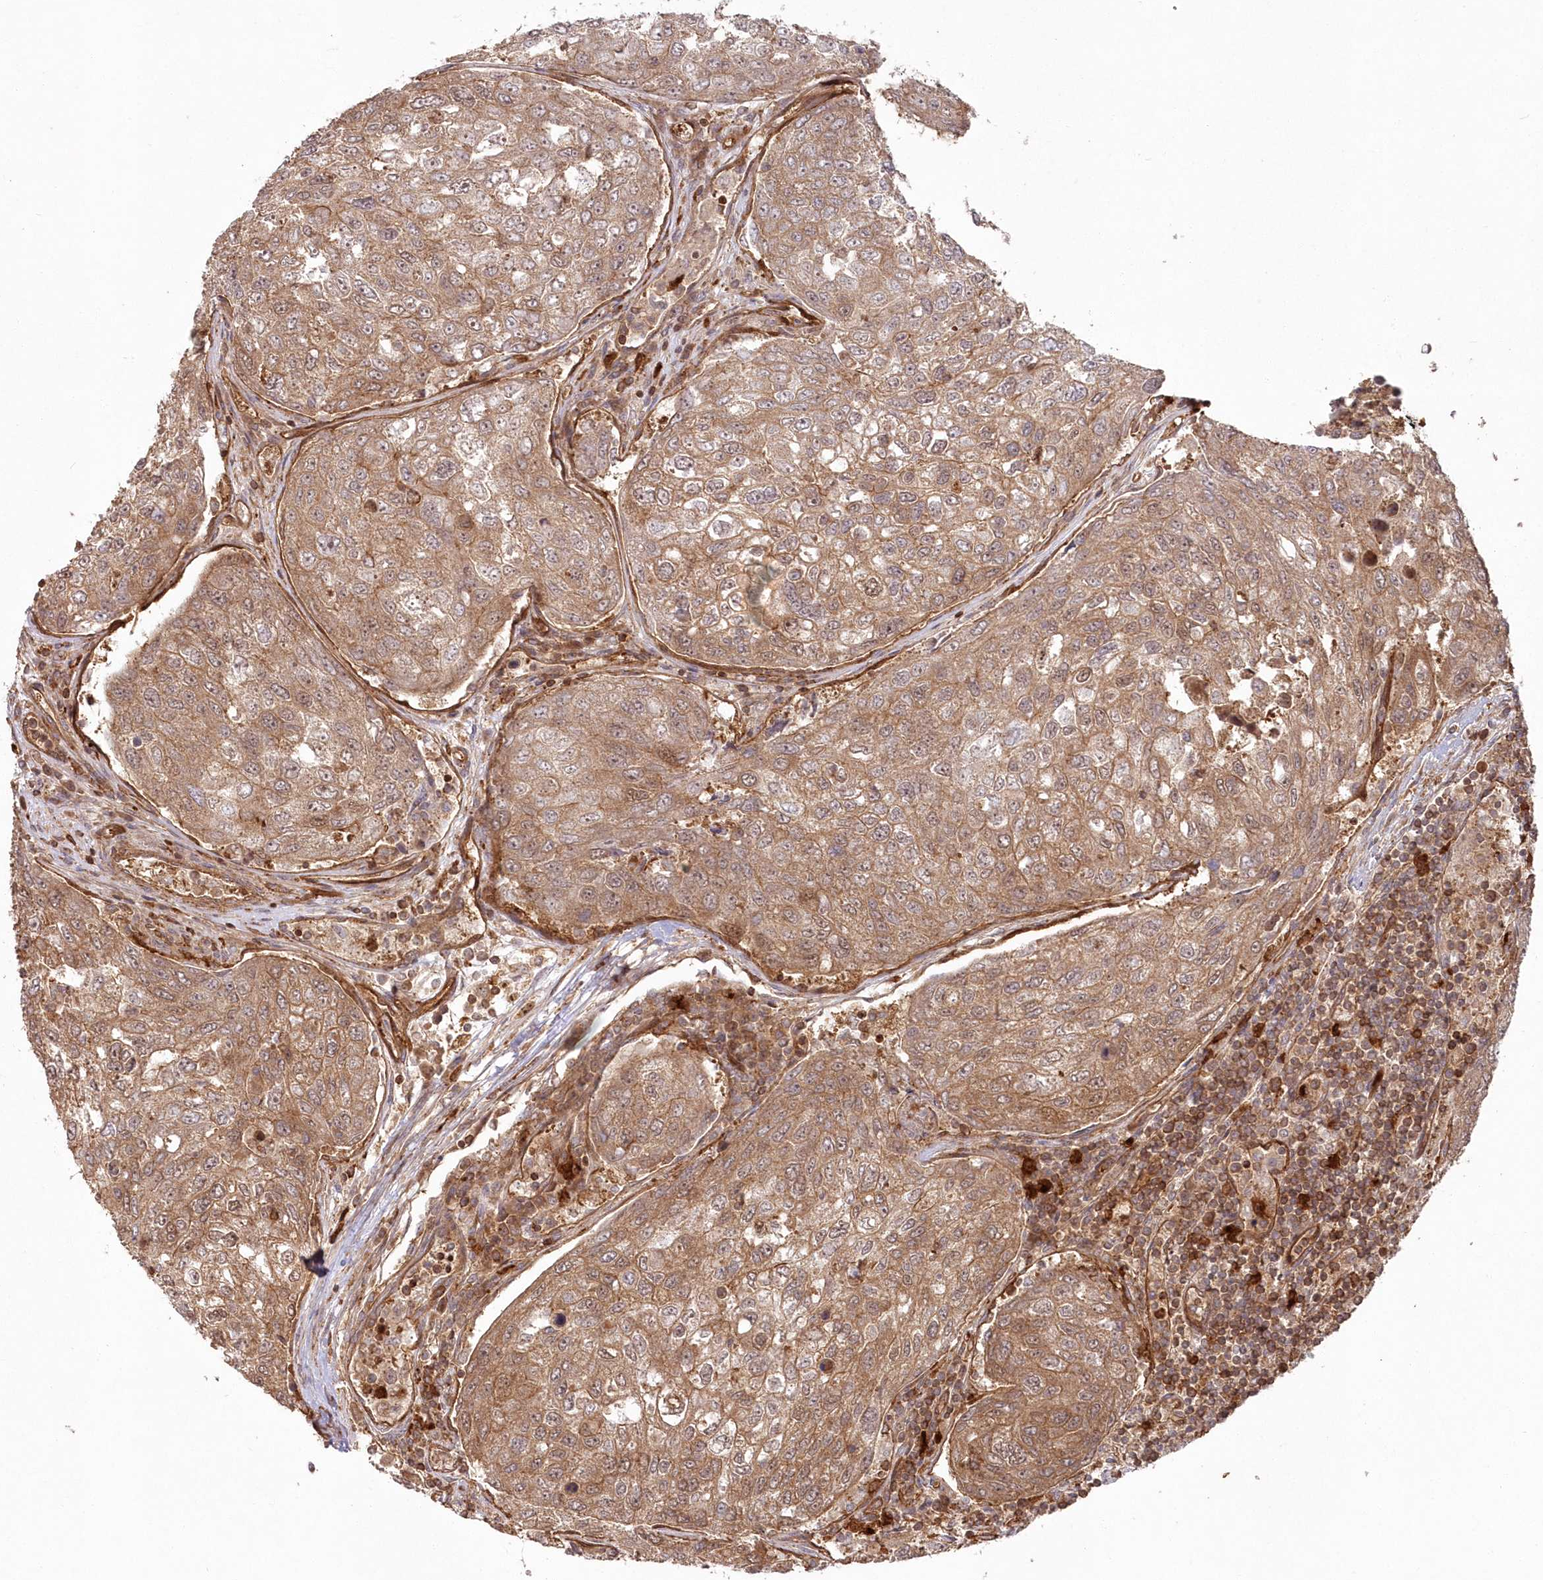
{"staining": {"intensity": "moderate", "quantity": ">75%", "location": "cytoplasmic/membranous"}, "tissue": "urothelial cancer", "cell_type": "Tumor cells", "image_type": "cancer", "snomed": [{"axis": "morphology", "description": "Urothelial carcinoma, High grade"}, {"axis": "topography", "description": "Lymph node"}, {"axis": "topography", "description": "Urinary bladder"}], "caption": "Tumor cells show moderate cytoplasmic/membranous staining in about >75% of cells in urothelial cancer. The staining was performed using DAB, with brown indicating positive protein expression. Nuclei are stained blue with hematoxylin.", "gene": "RGCC", "patient": {"sex": "male", "age": 51}}